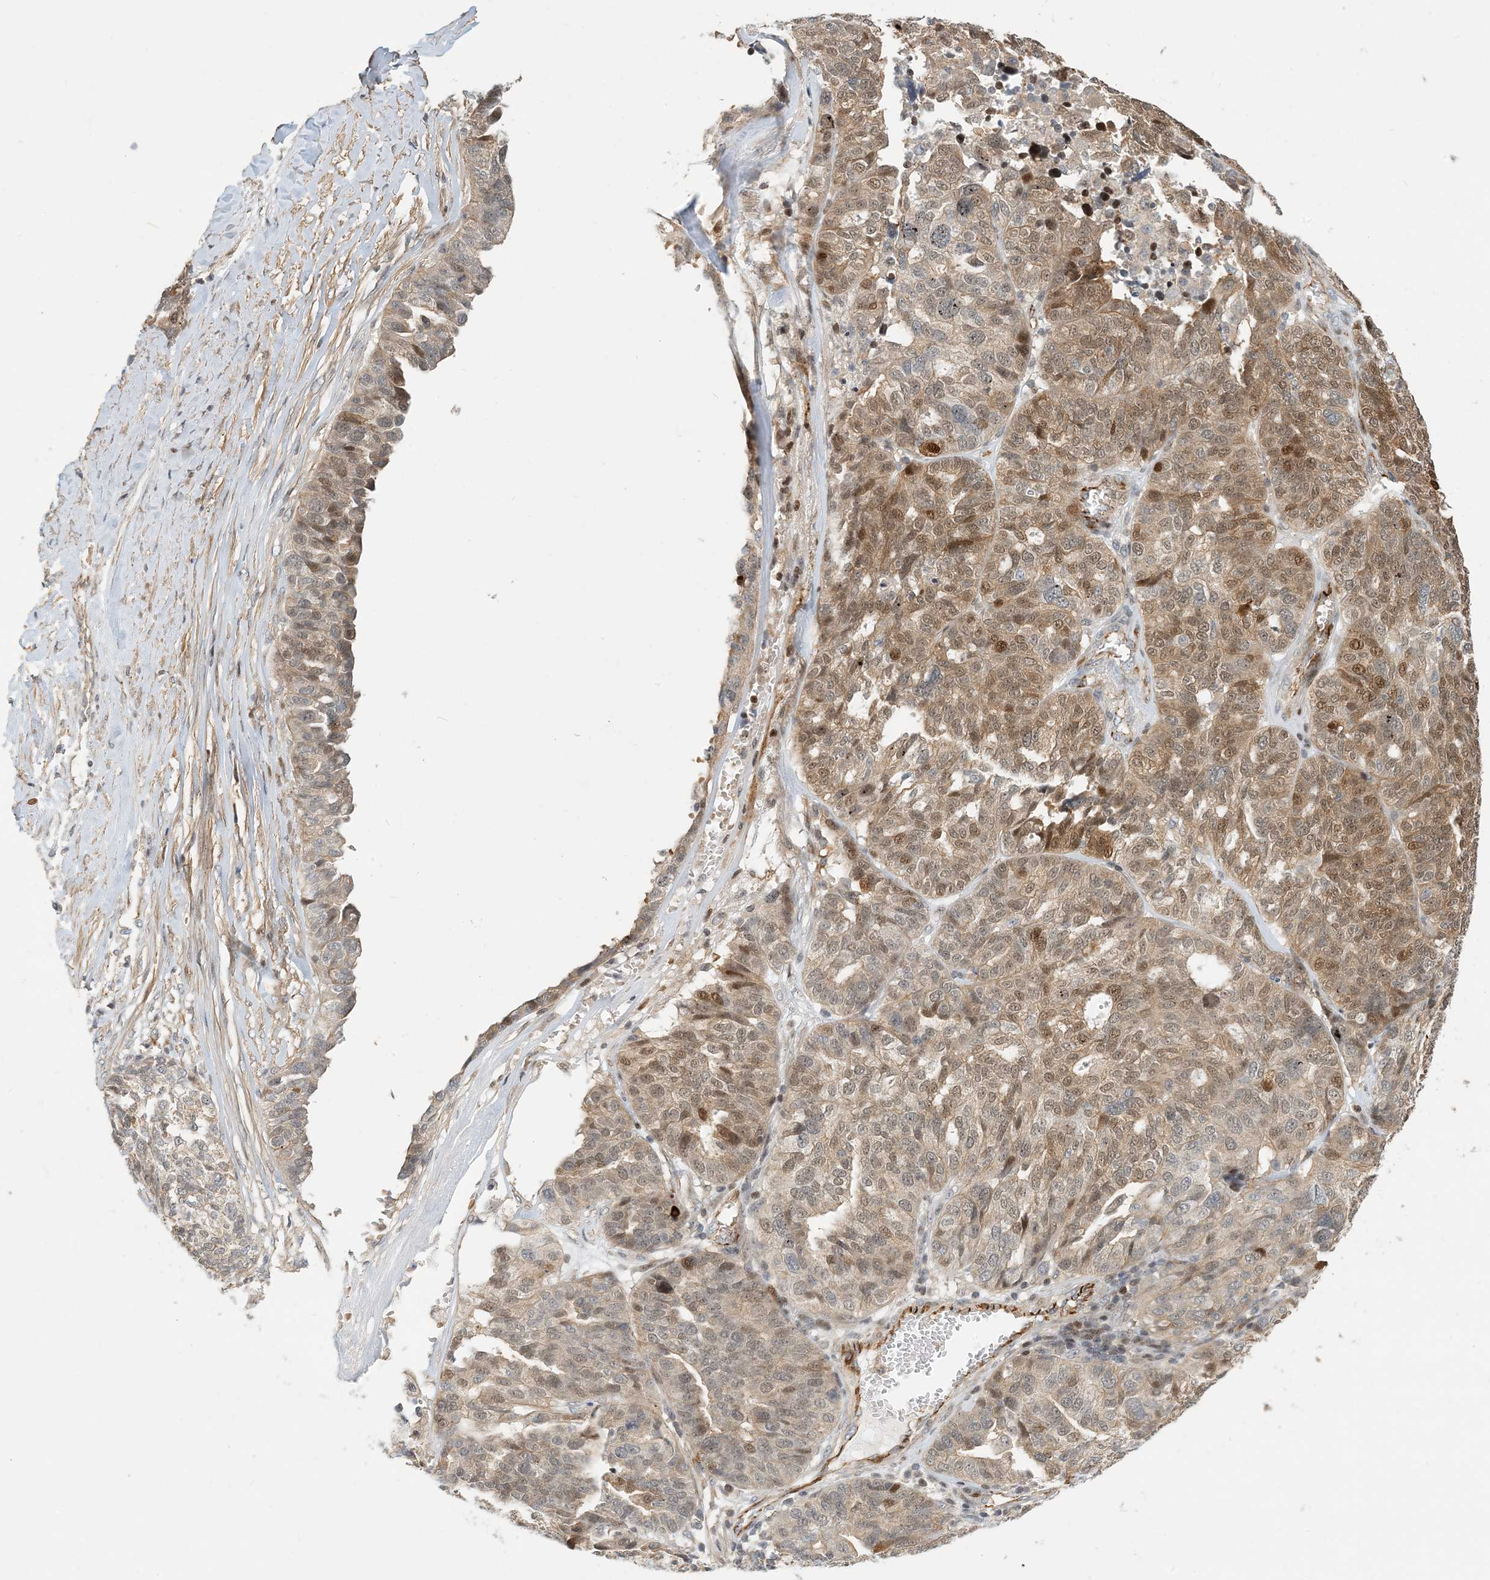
{"staining": {"intensity": "moderate", "quantity": "<25%", "location": "cytoplasmic/membranous,nuclear"}, "tissue": "ovarian cancer", "cell_type": "Tumor cells", "image_type": "cancer", "snomed": [{"axis": "morphology", "description": "Cystadenocarcinoma, serous, NOS"}, {"axis": "topography", "description": "Ovary"}], "caption": "Immunohistochemical staining of serous cystadenocarcinoma (ovarian) exhibits low levels of moderate cytoplasmic/membranous and nuclear staining in approximately <25% of tumor cells.", "gene": "MAPKBP1", "patient": {"sex": "female", "age": 59}}